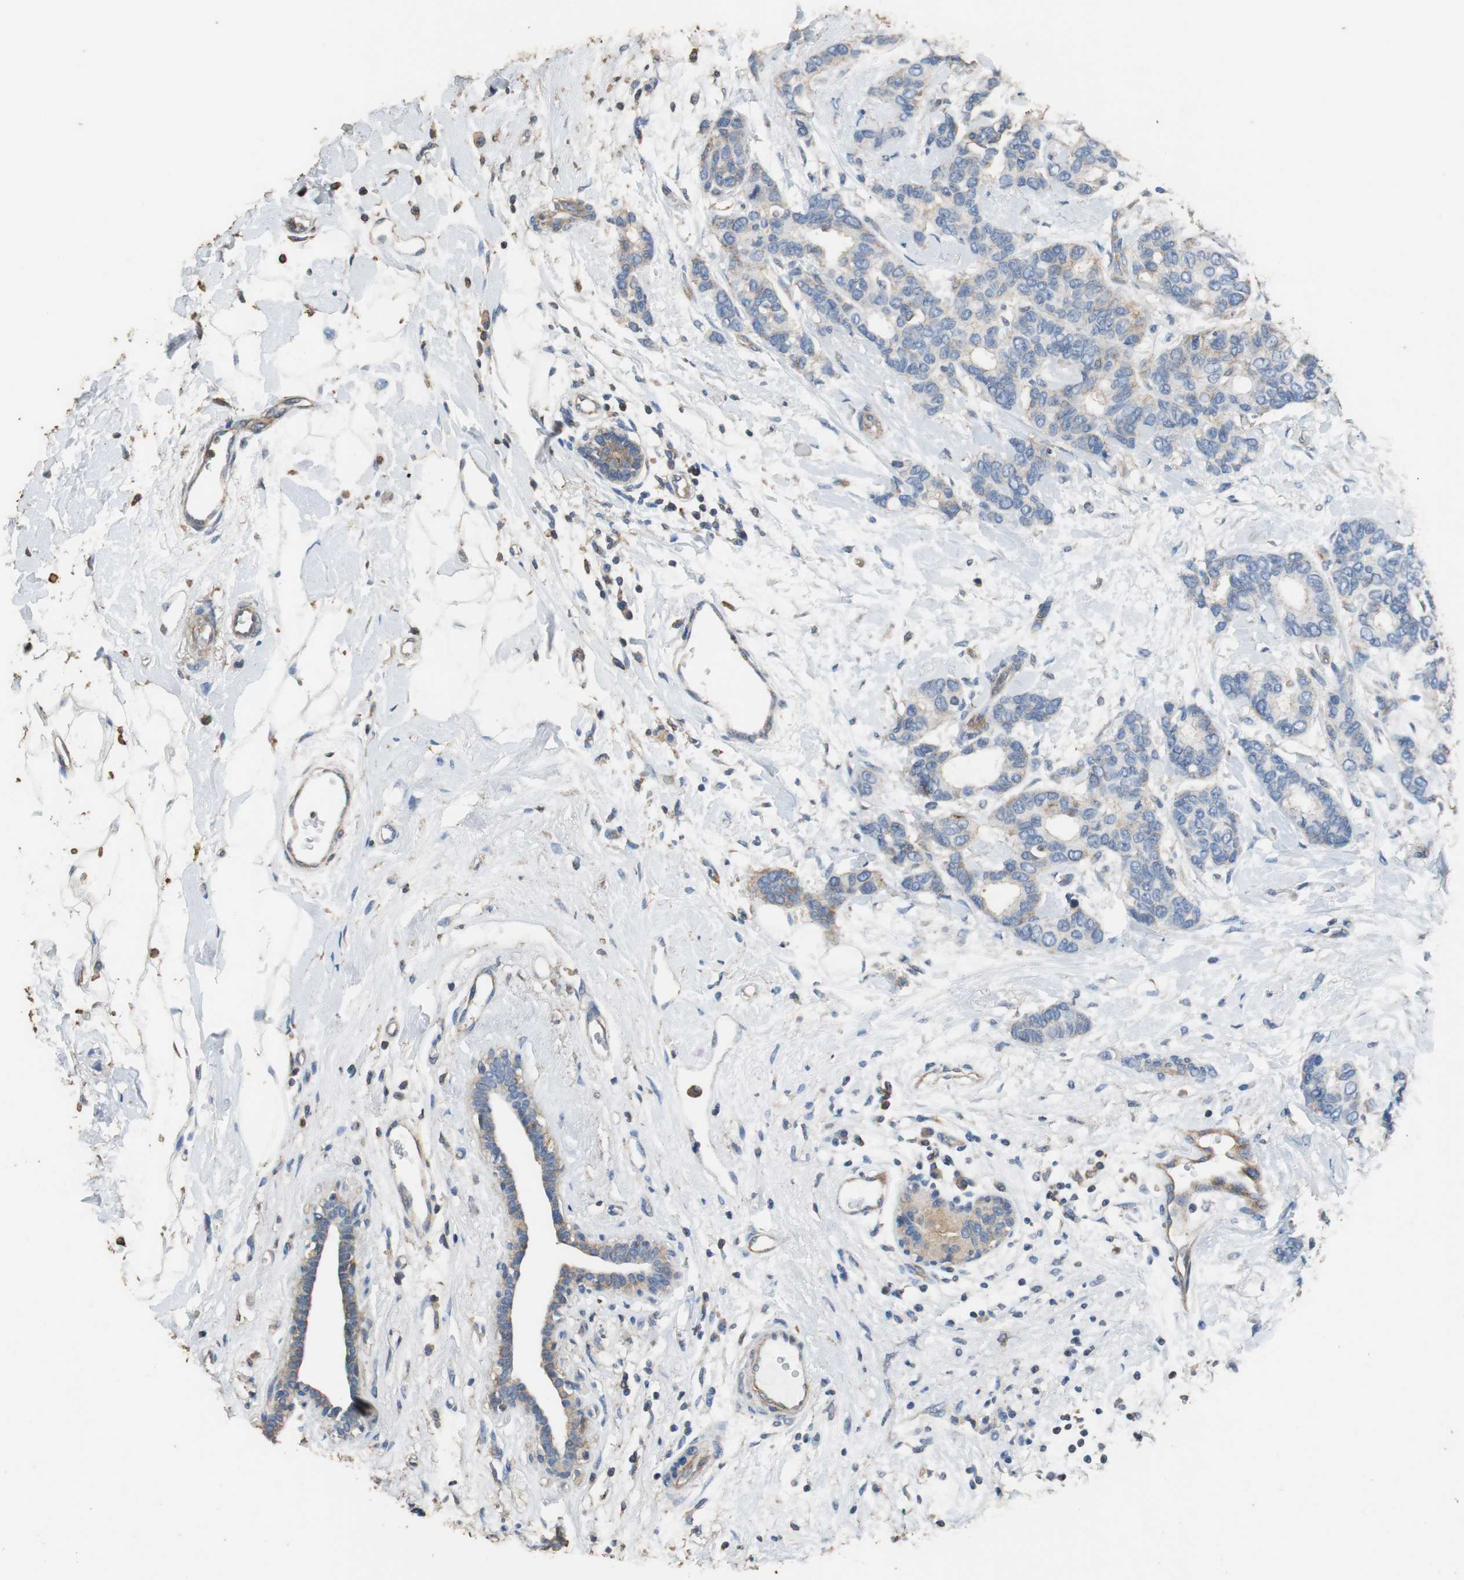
{"staining": {"intensity": "weak", "quantity": "<25%", "location": "cytoplasmic/membranous"}, "tissue": "breast cancer", "cell_type": "Tumor cells", "image_type": "cancer", "snomed": [{"axis": "morphology", "description": "Duct carcinoma"}, {"axis": "topography", "description": "Breast"}], "caption": "DAB immunohistochemical staining of human breast cancer exhibits no significant expression in tumor cells. (Stains: DAB (3,3'-diaminobenzidine) IHC with hematoxylin counter stain, Microscopy: brightfield microscopy at high magnification).", "gene": "PRKRA", "patient": {"sex": "female", "age": 87}}